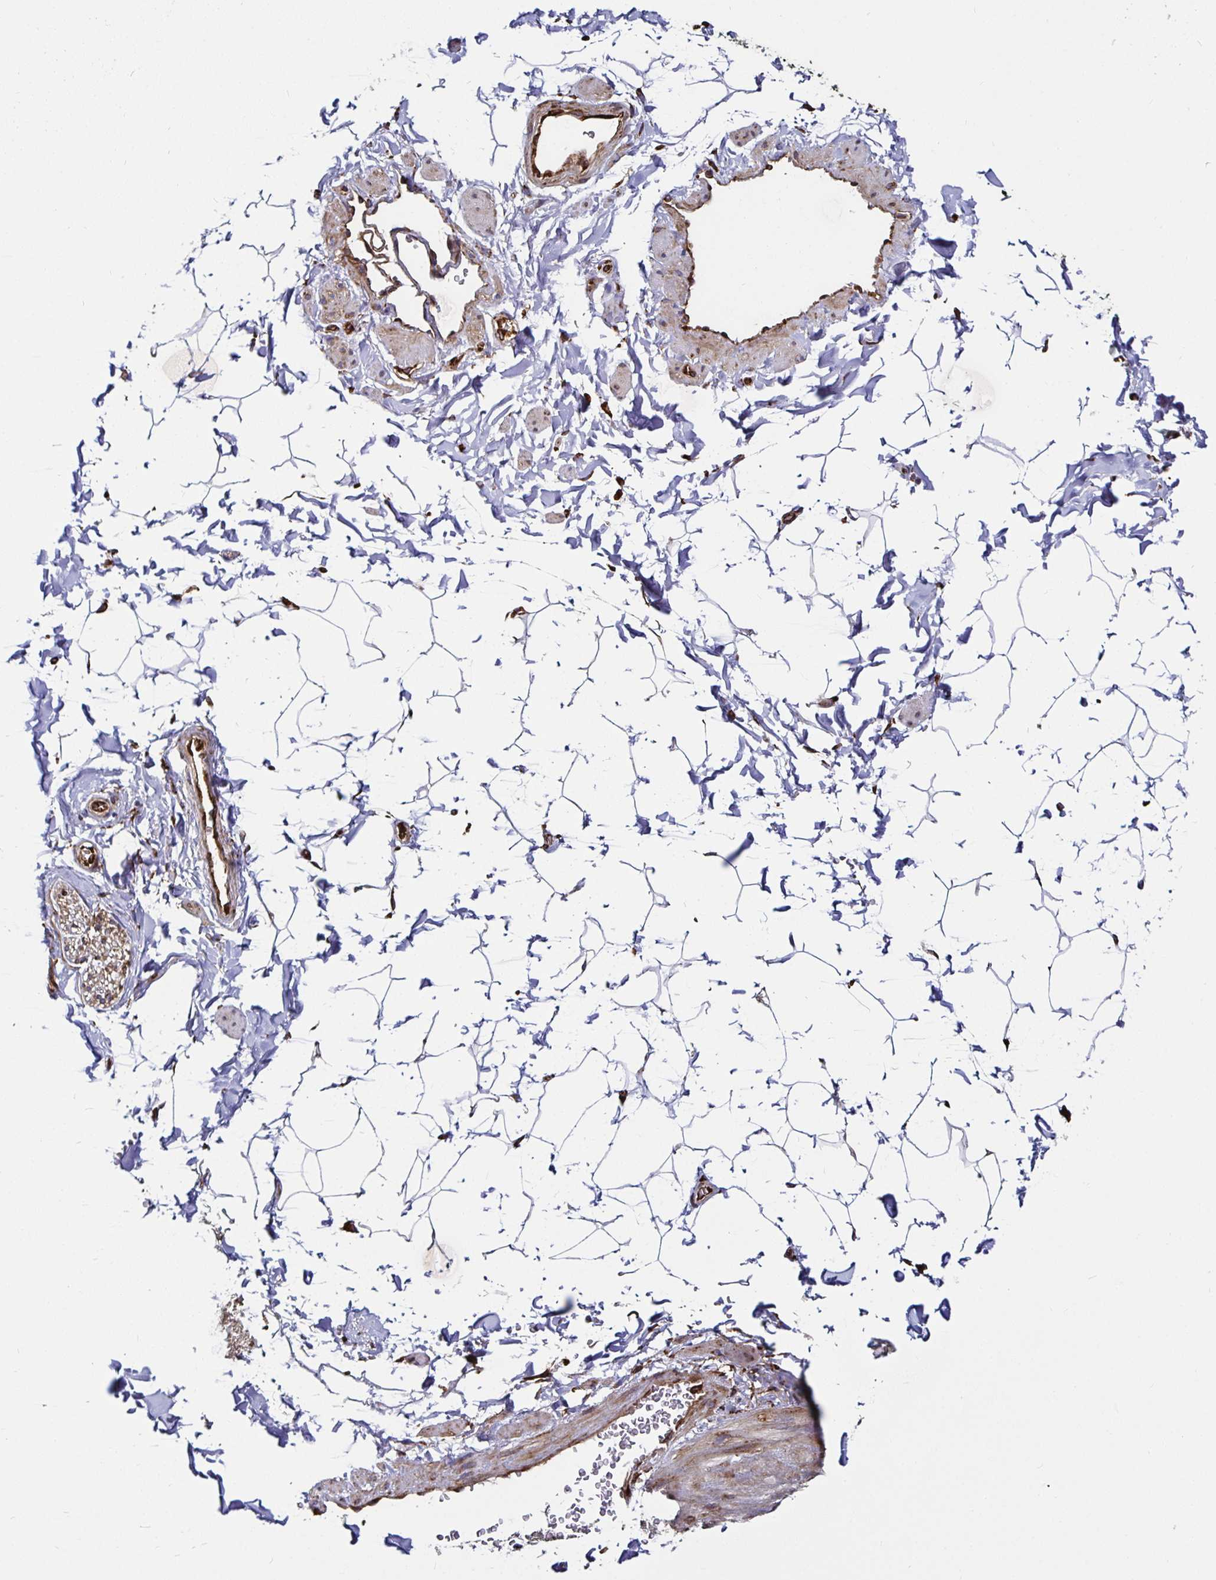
{"staining": {"intensity": "moderate", "quantity": ">75%", "location": "cytoplasmic/membranous"}, "tissue": "adipose tissue", "cell_type": "Adipocytes", "image_type": "normal", "snomed": [{"axis": "morphology", "description": "Normal tissue, NOS"}, {"axis": "topography", "description": "Epididymis"}, {"axis": "topography", "description": "Peripheral nerve tissue"}], "caption": "Immunohistochemical staining of unremarkable human adipose tissue shows moderate cytoplasmic/membranous protein expression in about >75% of adipocytes. (DAB (3,3'-diaminobenzidine) = brown stain, brightfield microscopy at high magnification).", "gene": "SMYD3", "patient": {"sex": "male", "age": 32}}